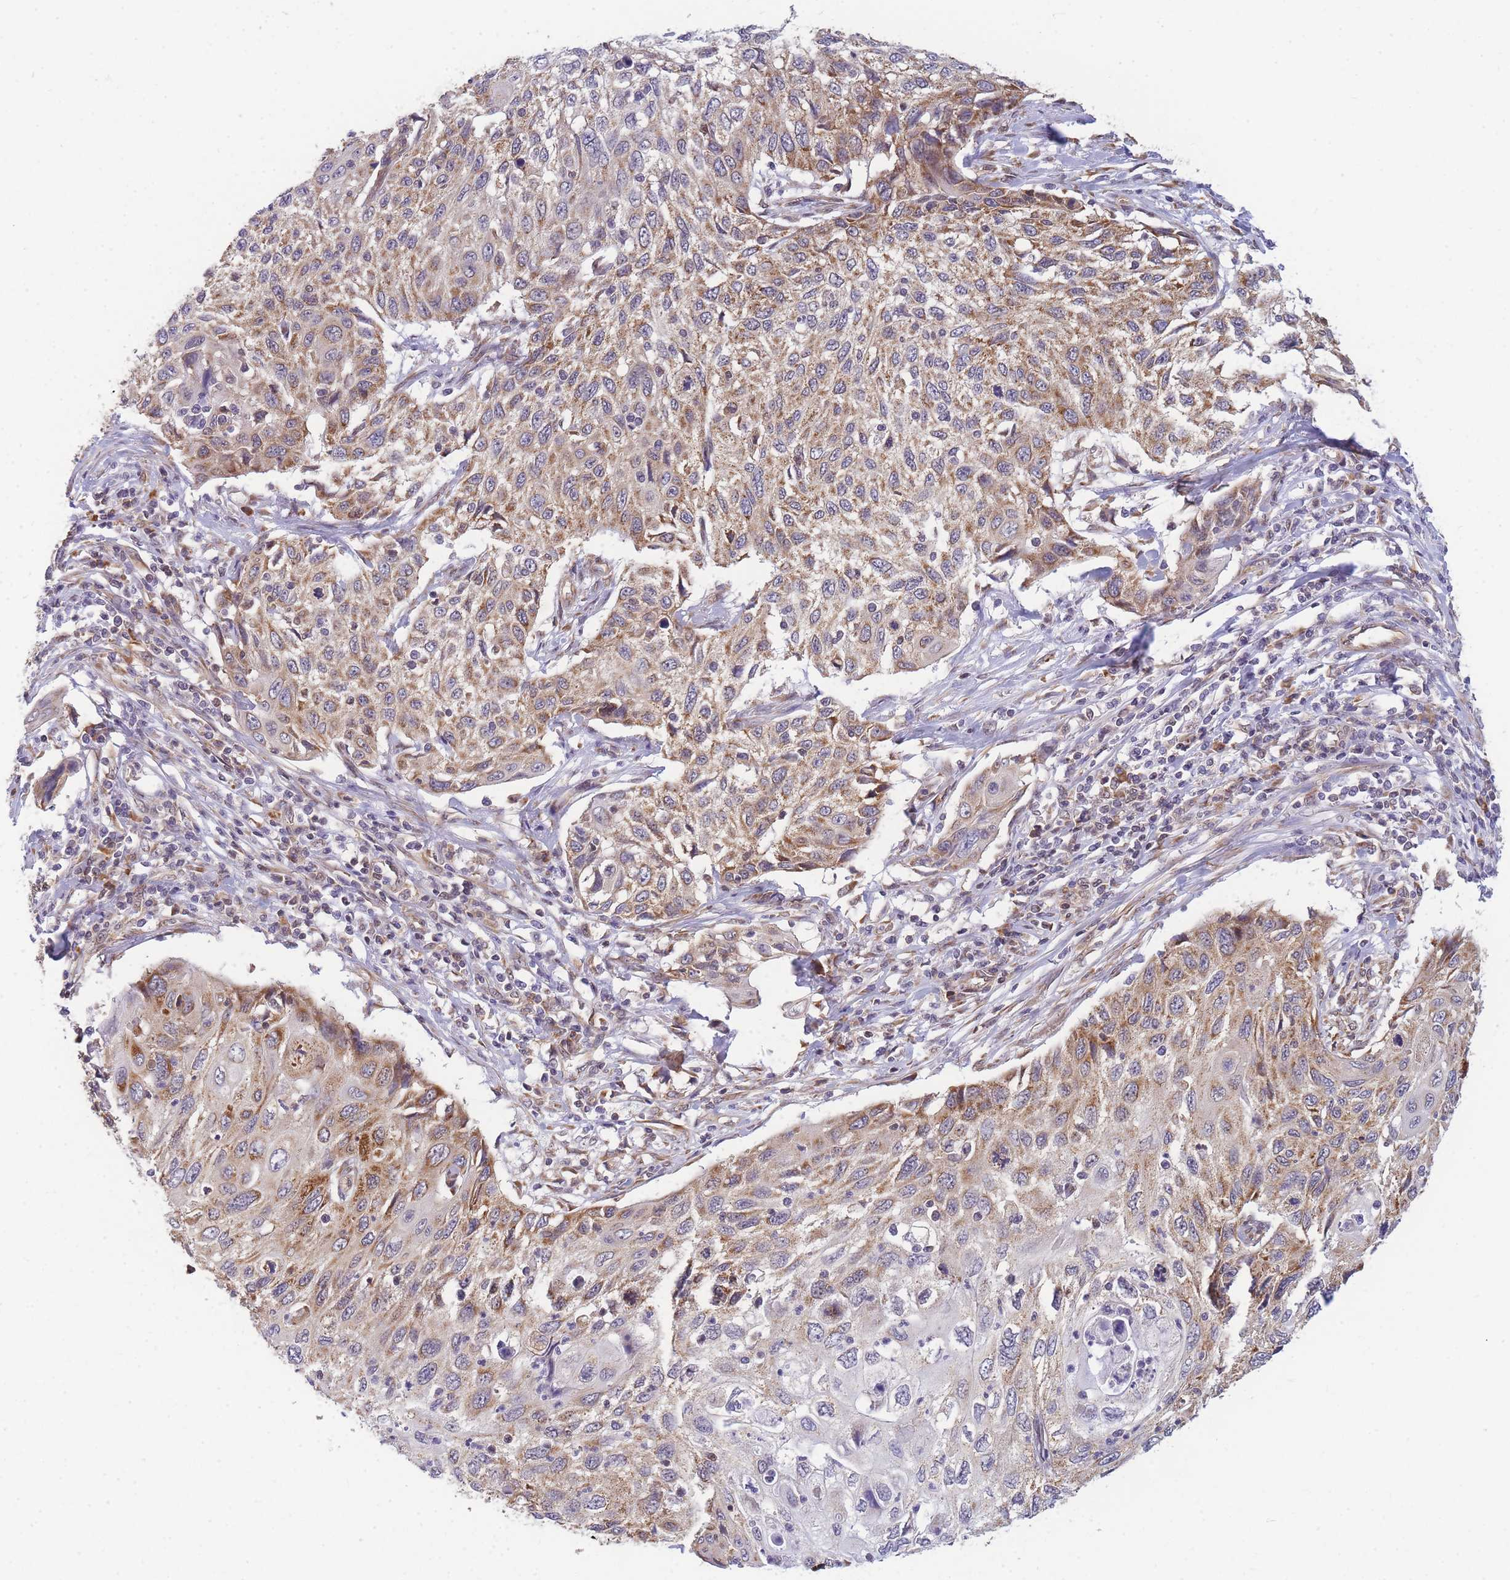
{"staining": {"intensity": "moderate", "quantity": ">75%", "location": "cytoplasmic/membranous"}, "tissue": "cervical cancer", "cell_type": "Tumor cells", "image_type": "cancer", "snomed": [{"axis": "morphology", "description": "Squamous cell carcinoma, NOS"}, {"axis": "topography", "description": "Cervix"}], "caption": "Tumor cells display moderate cytoplasmic/membranous positivity in about >75% of cells in squamous cell carcinoma (cervical). Using DAB (3,3'-diaminobenzidine) (brown) and hematoxylin (blue) stains, captured at high magnification using brightfield microscopy.", "gene": "MRPL23", "patient": {"sex": "female", "age": 70}}